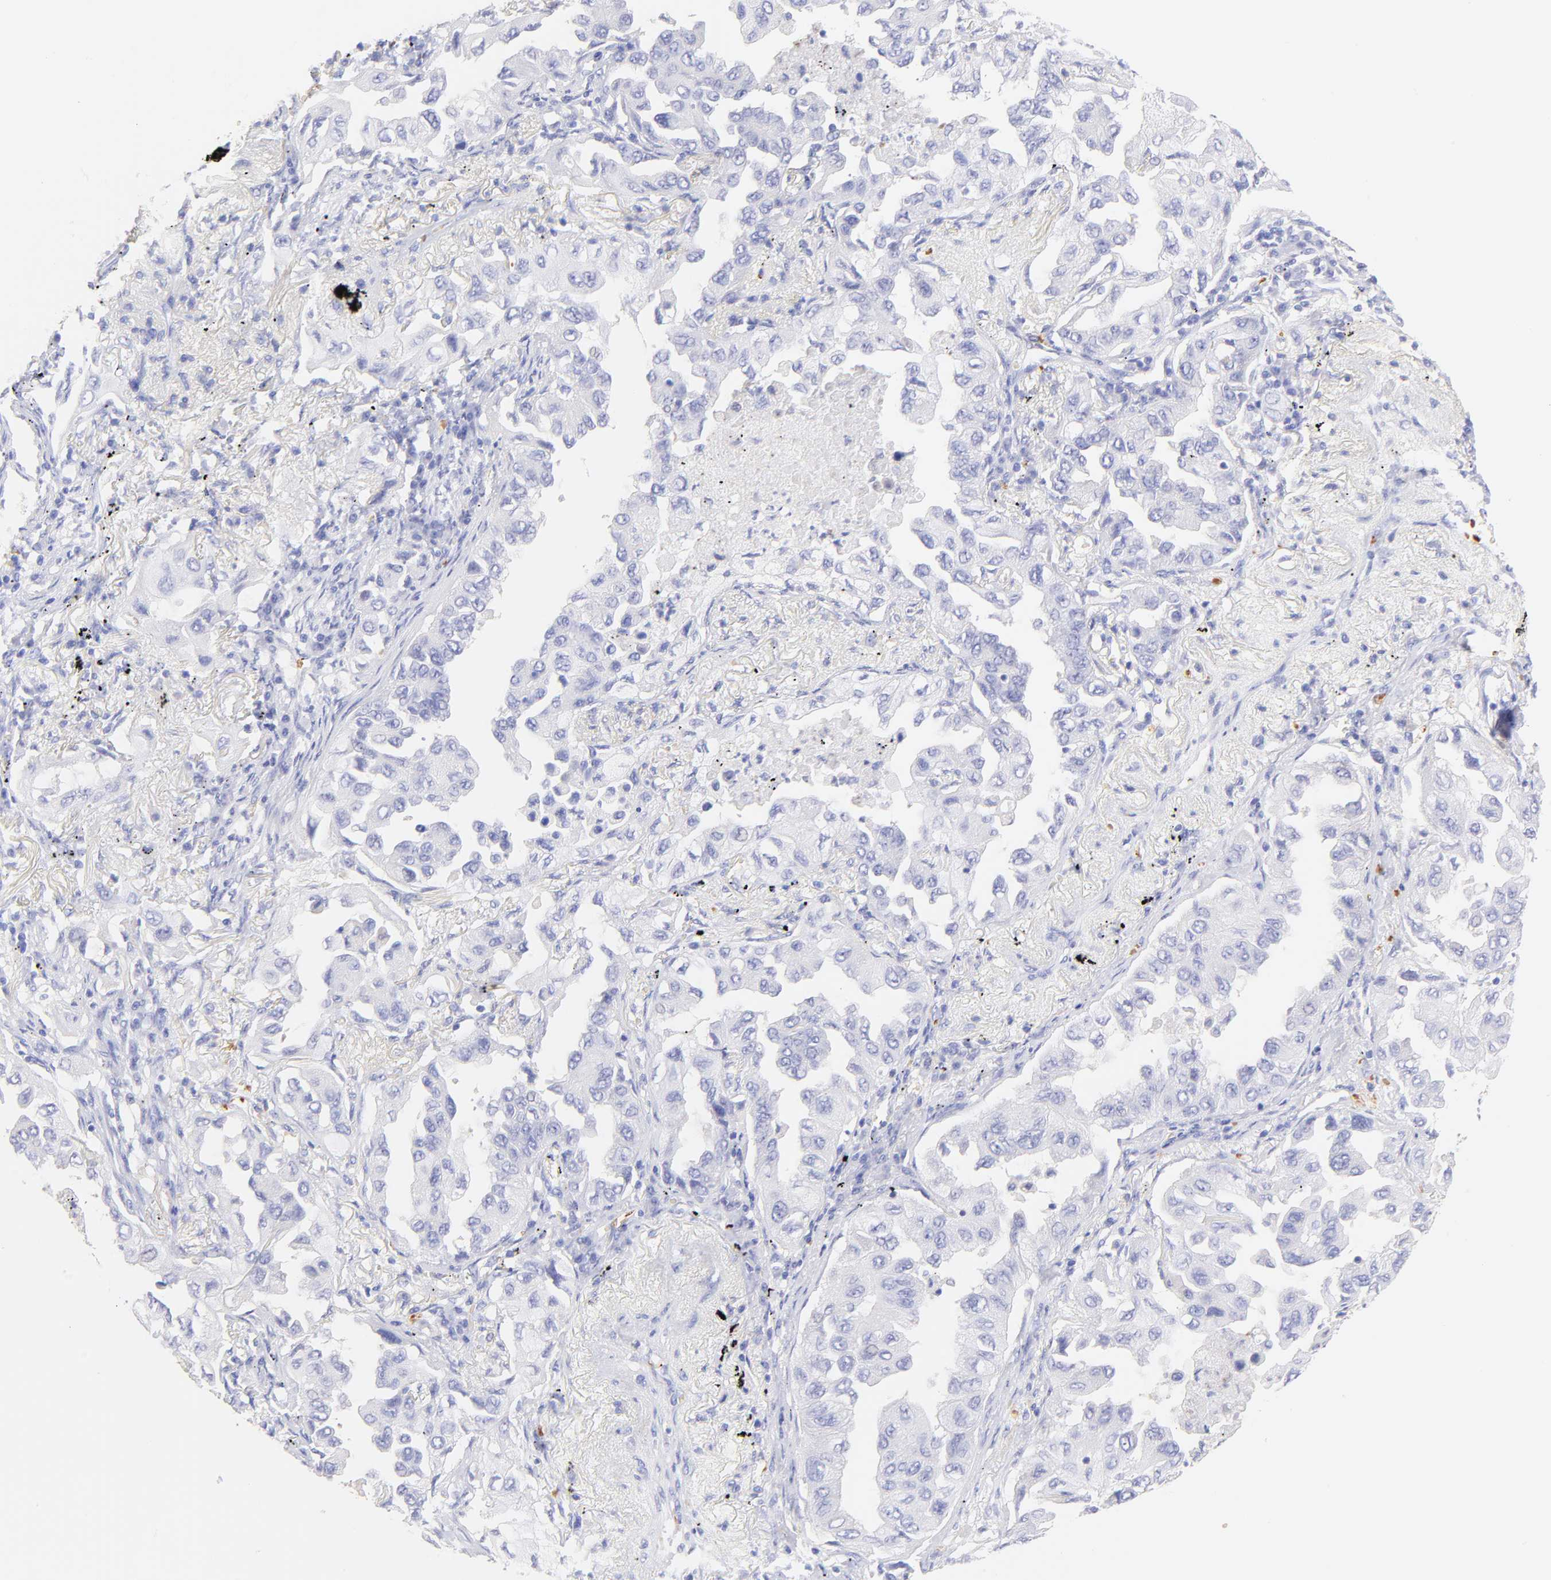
{"staining": {"intensity": "negative", "quantity": "none", "location": "none"}, "tissue": "lung cancer", "cell_type": "Tumor cells", "image_type": "cancer", "snomed": [{"axis": "morphology", "description": "Adenocarcinoma, NOS"}, {"axis": "topography", "description": "Lung"}], "caption": "Tumor cells are negative for protein expression in human lung adenocarcinoma.", "gene": "FRMPD3", "patient": {"sex": "female", "age": 65}}